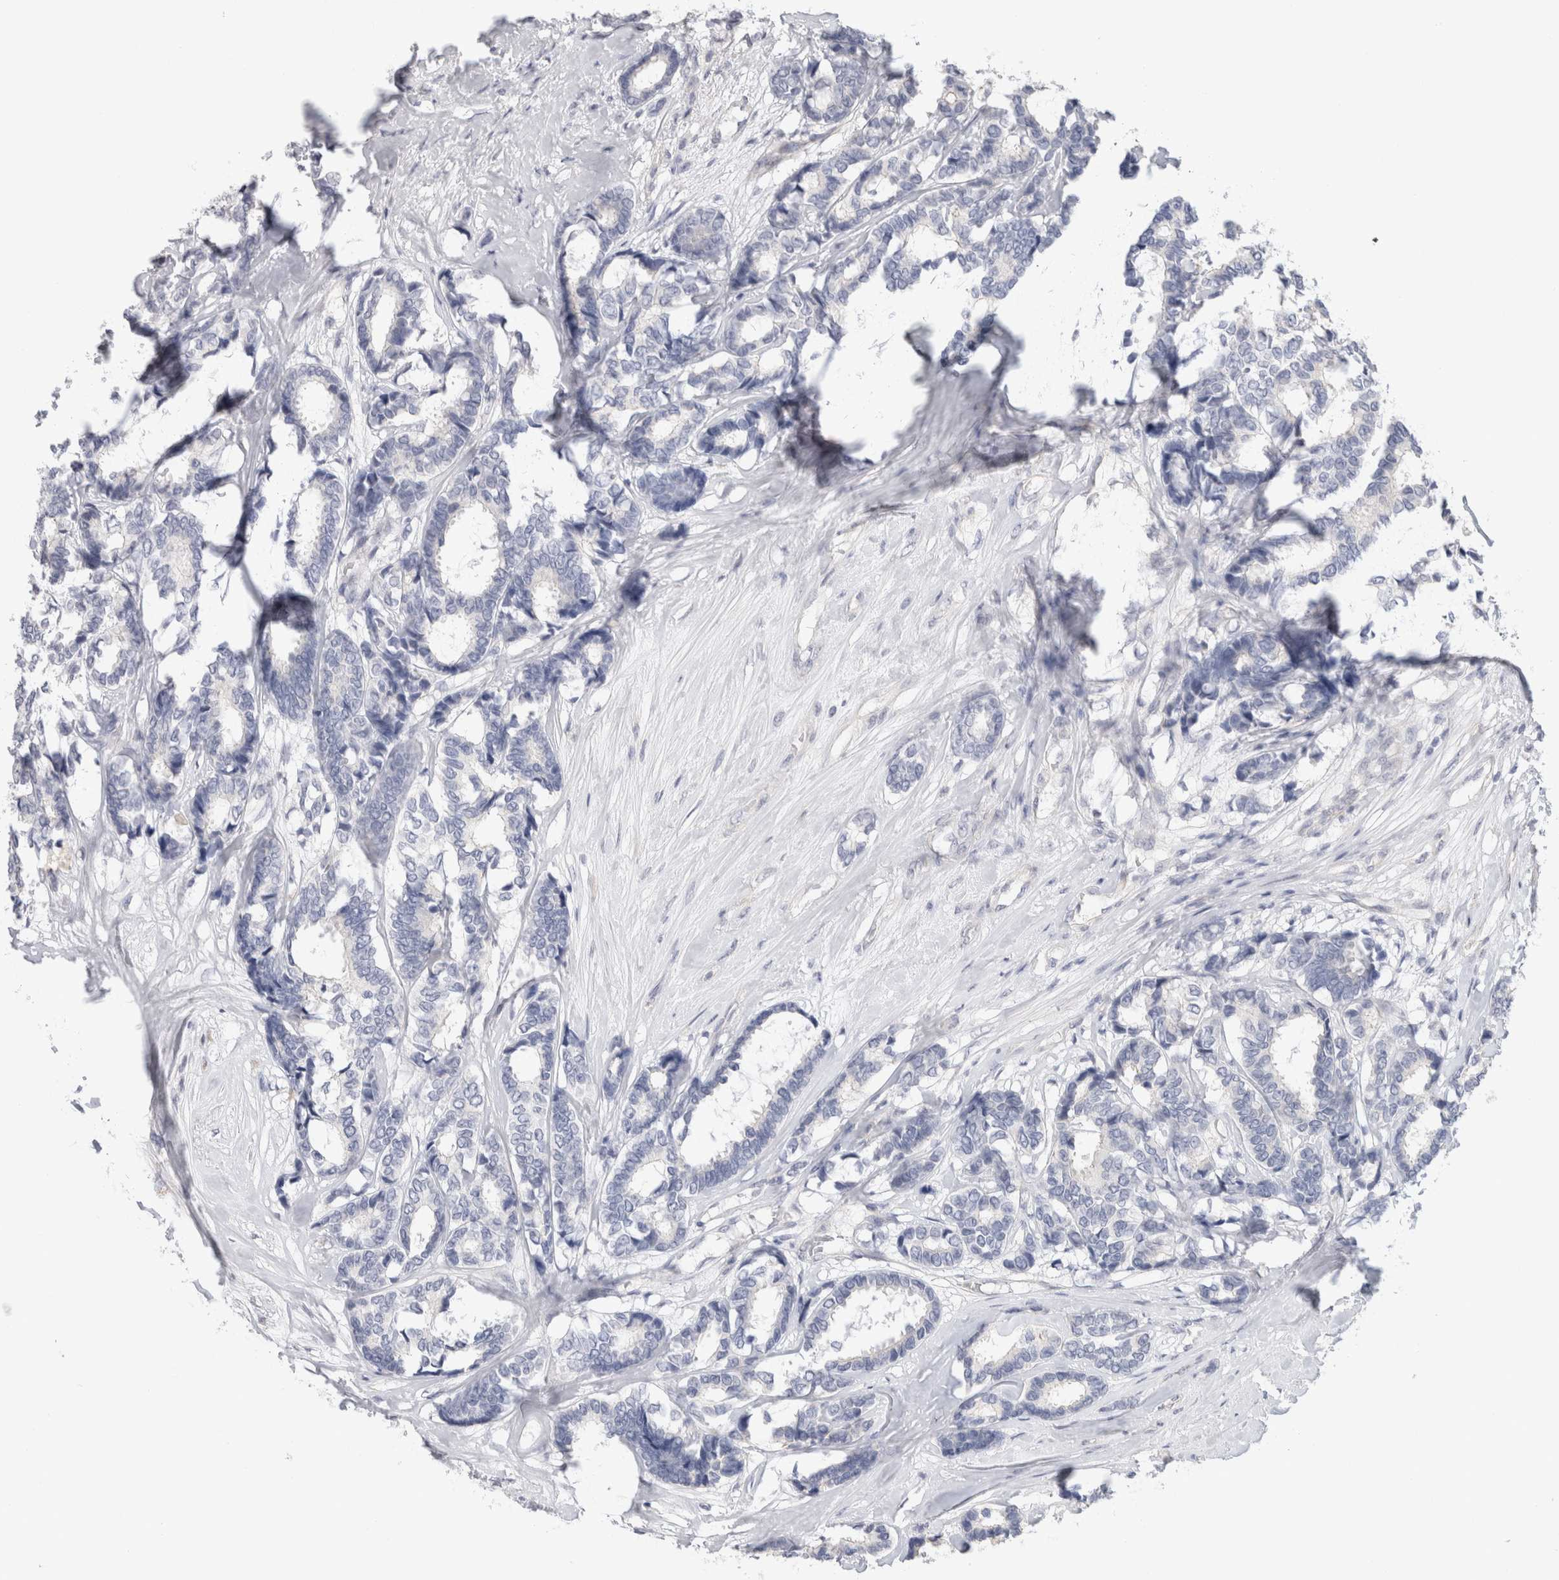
{"staining": {"intensity": "negative", "quantity": "none", "location": "none"}, "tissue": "breast cancer", "cell_type": "Tumor cells", "image_type": "cancer", "snomed": [{"axis": "morphology", "description": "Duct carcinoma"}, {"axis": "topography", "description": "Breast"}], "caption": "There is no significant expression in tumor cells of breast cancer.", "gene": "AFP", "patient": {"sex": "female", "age": 87}}